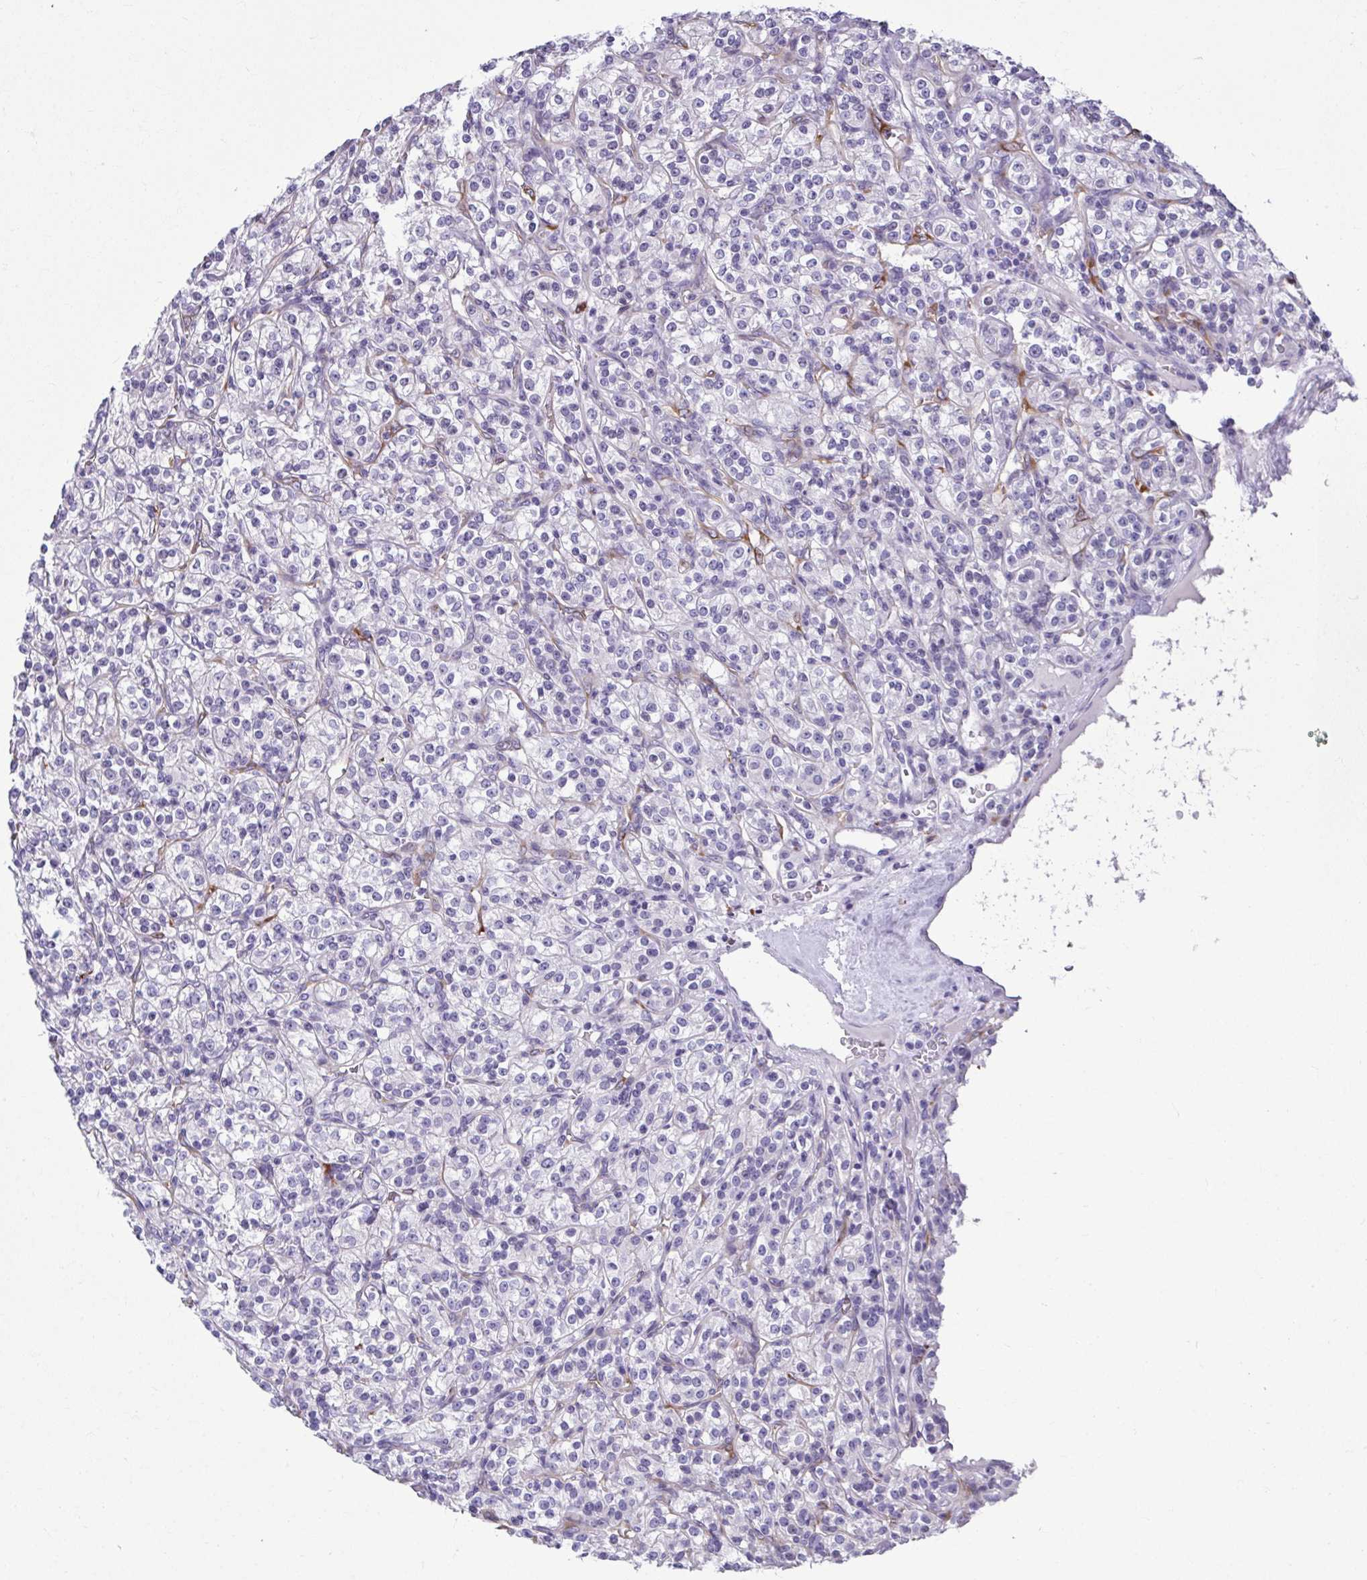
{"staining": {"intensity": "negative", "quantity": "none", "location": "none"}, "tissue": "renal cancer", "cell_type": "Tumor cells", "image_type": "cancer", "snomed": [{"axis": "morphology", "description": "Adenocarcinoma, NOS"}, {"axis": "topography", "description": "Kidney"}], "caption": "Human renal cancer (adenocarcinoma) stained for a protein using immunohistochemistry displays no staining in tumor cells.", "gene": "SERPINI1", "patient": {"sex": "male", "age": 77}}